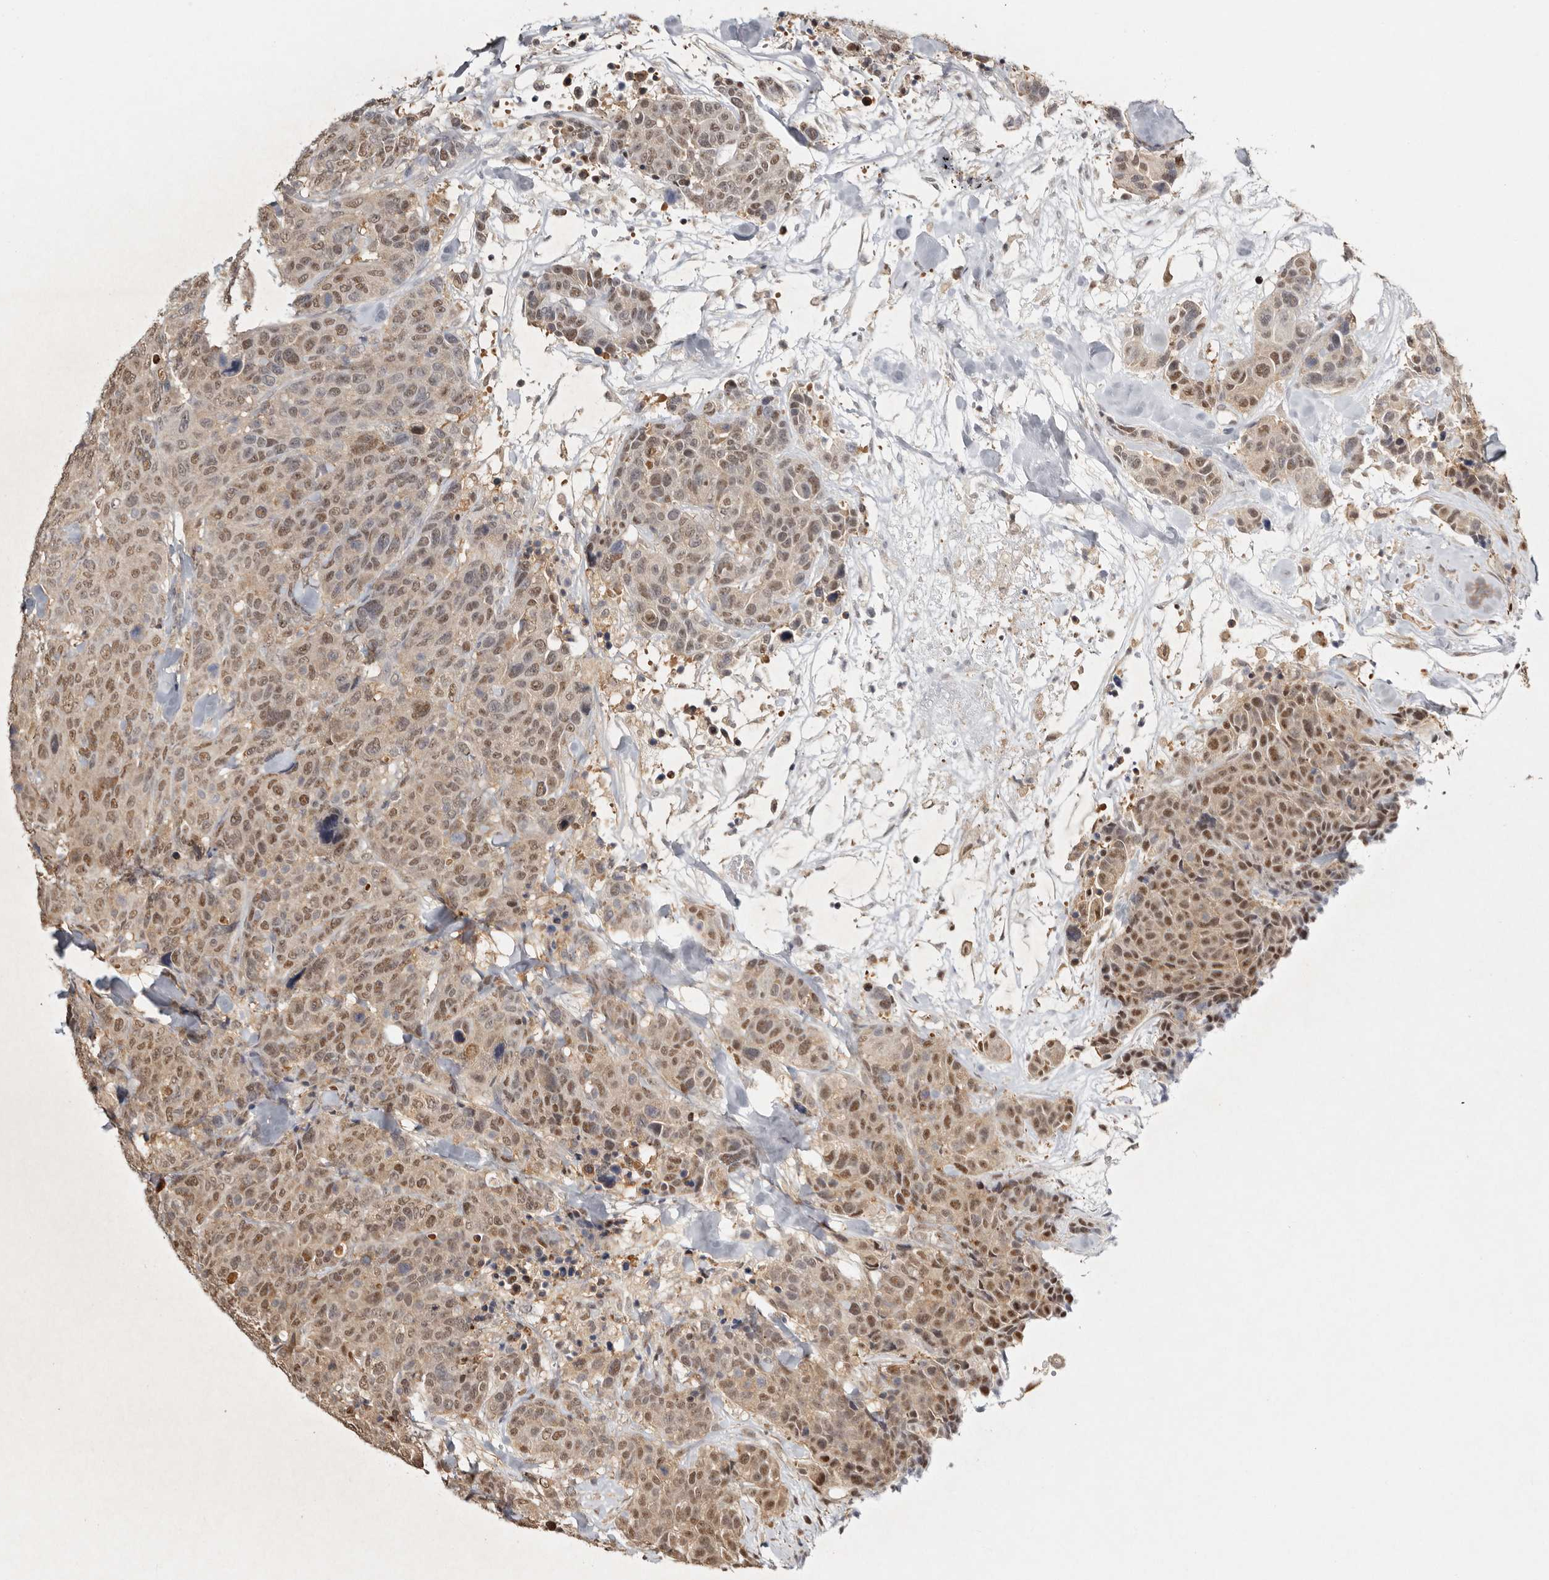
{"staining": {"intensity": "moderate", "quantity": ">75%", "location": "nuclear"}, "tissue": "breast cancer", "cell_type": "Tumor cells", "image_type": "cancer", "snomed": [{"axis": "morphology", "description": "Duct carcinoma"}, {"axis": "topography", "description": "Breast"}], "caption": "Moderate nuclear positivity for a protein is present in about >75% of tumor cells of breast cancer using immunohistochemistry.", "gene": "PSMA5", "patient": {"sex": "female", "age": 37}}